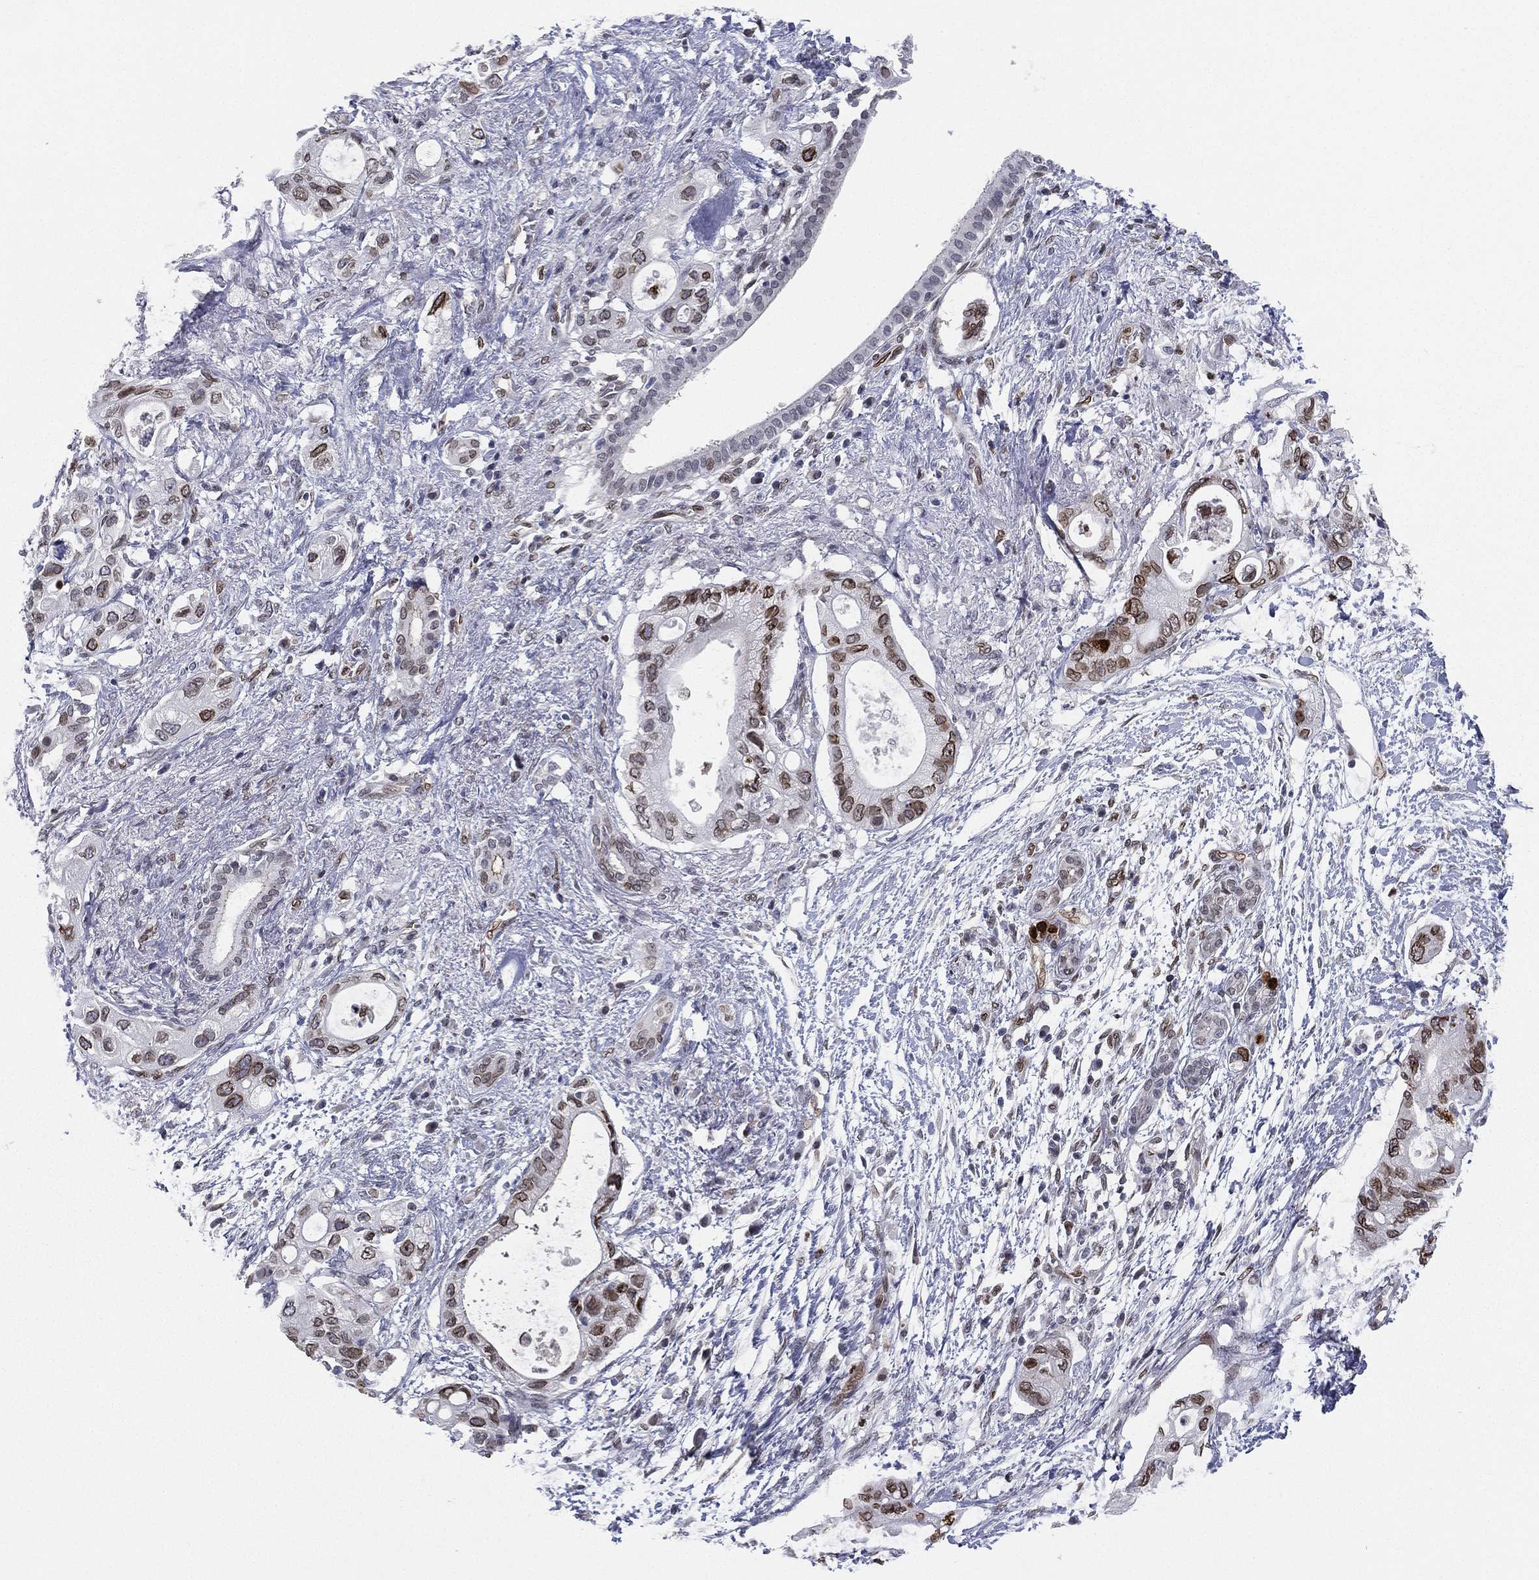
{"staining": {"intensity": "strong", "quantity": "<25%", "location": "nuclear"}, "tissue": "pancreatic cancer", "cell_type": "Tumor cells", "image_type": "cancer", "snomed": [{"axis": "morphology", "description": "Adenocarcinoma, NOS"}, {"axis": "topography", "description": "Pancreas"}], "caption": "Adenocarcinoma (pancreatic) stained with DAB (3,3'-diaminobenzidine) immunohistochemistry (IHC) shows medium levels of strong nuclear positivity in approximately <25% of tumor cells.", "gene": "LMNB1", "patient": {"sex": "female", "age": 72}}